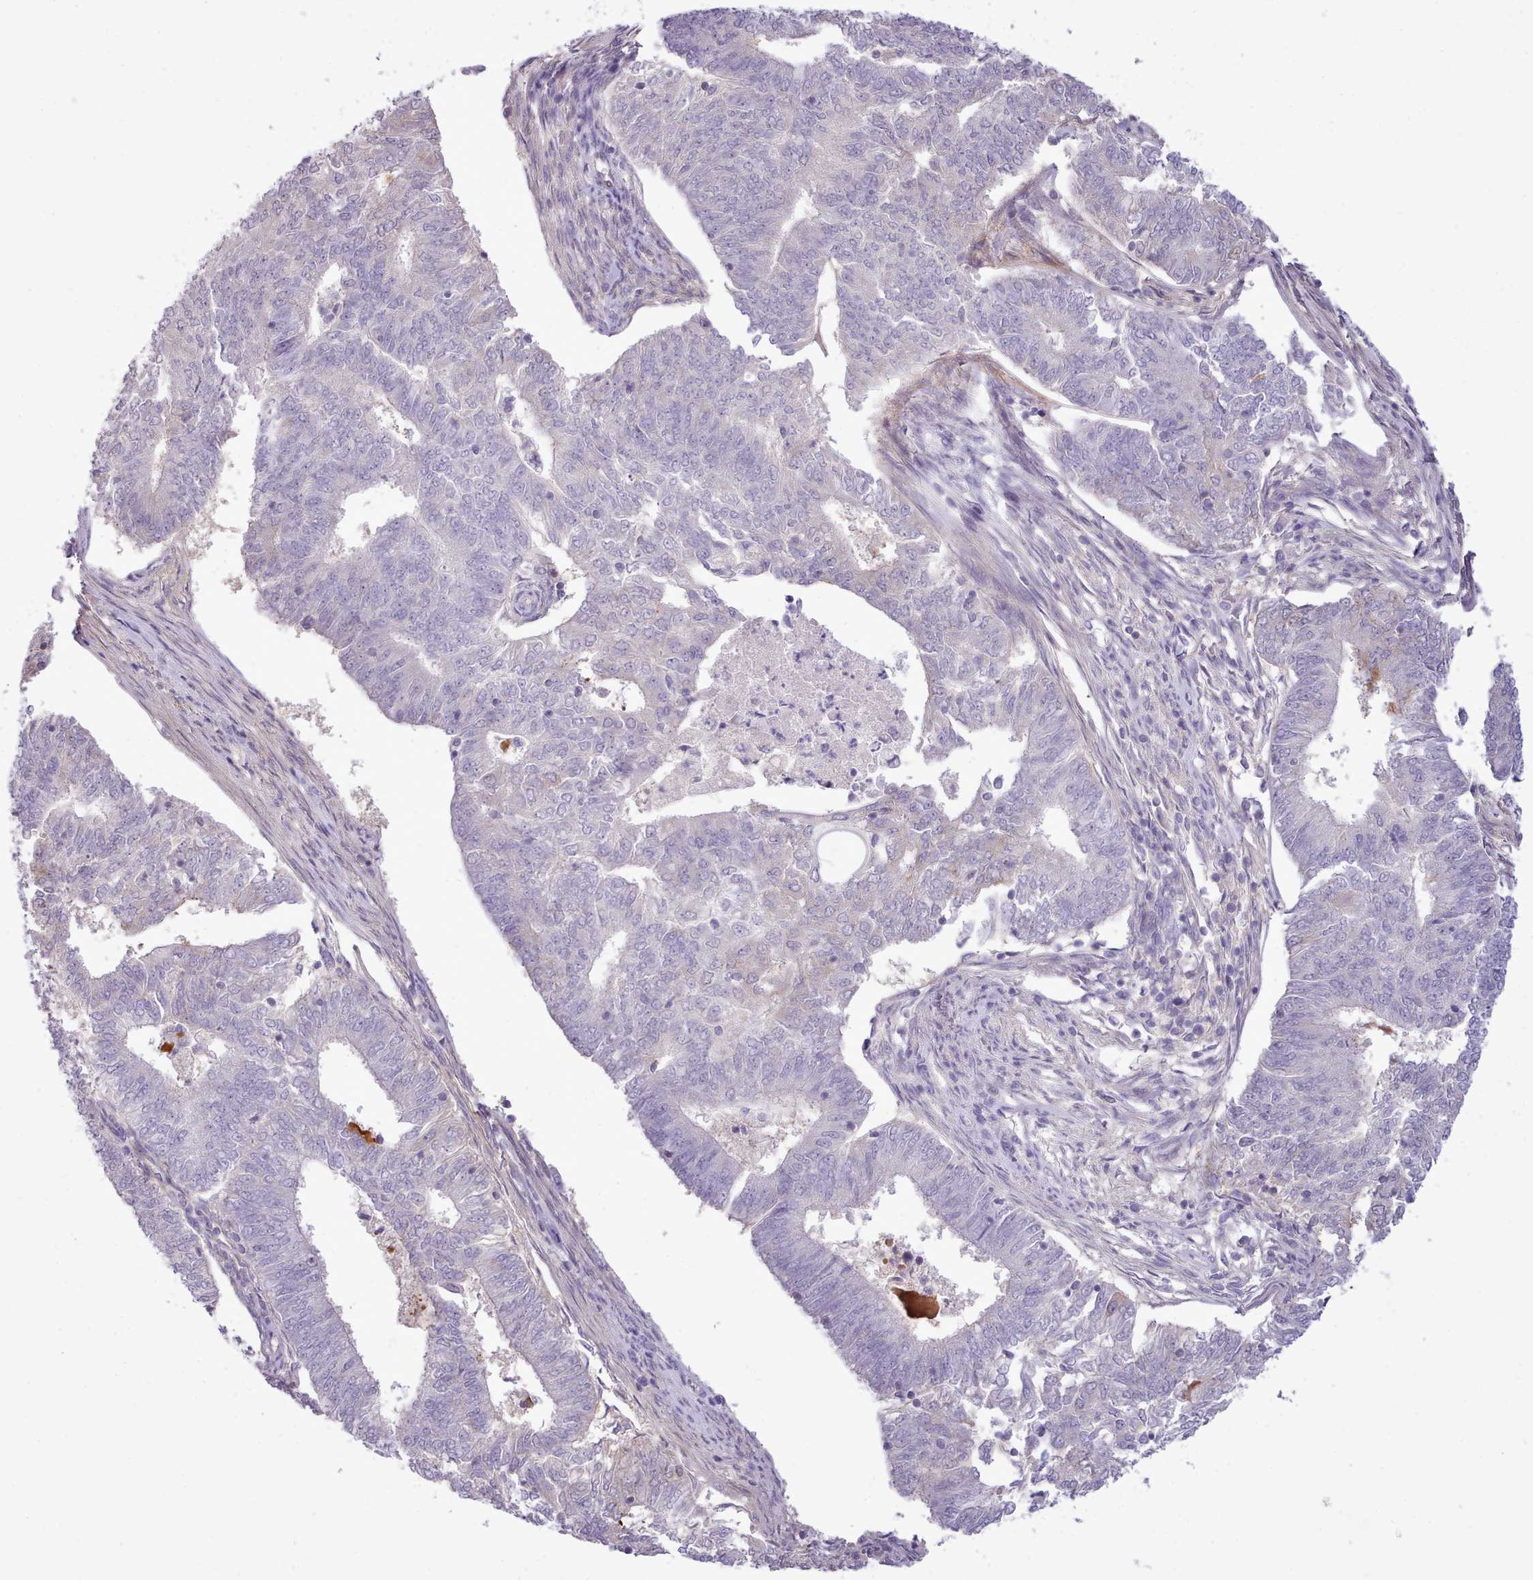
{"staining": {"intensity": "negative", "quantity": "none", "location": "none"}, "tissue": "endometrial cancer", "cell_type": "Tumor cells", "image_type": "cancer", "snomed": [{"axis": "morphology", "description": "Adenocarcinoma, NOS"}, {"axis": "topography", "description": "Endometrium"}], "caption": "This micrograph is of endometrial cancer stained with immunohistochemistry (IHC) to label a protein in brown with the nuclei are counter-stained blue. There is no staining in tumor cells.", "gene": "CYP2A13", "patient": {"sex": "female", "age": 62}}